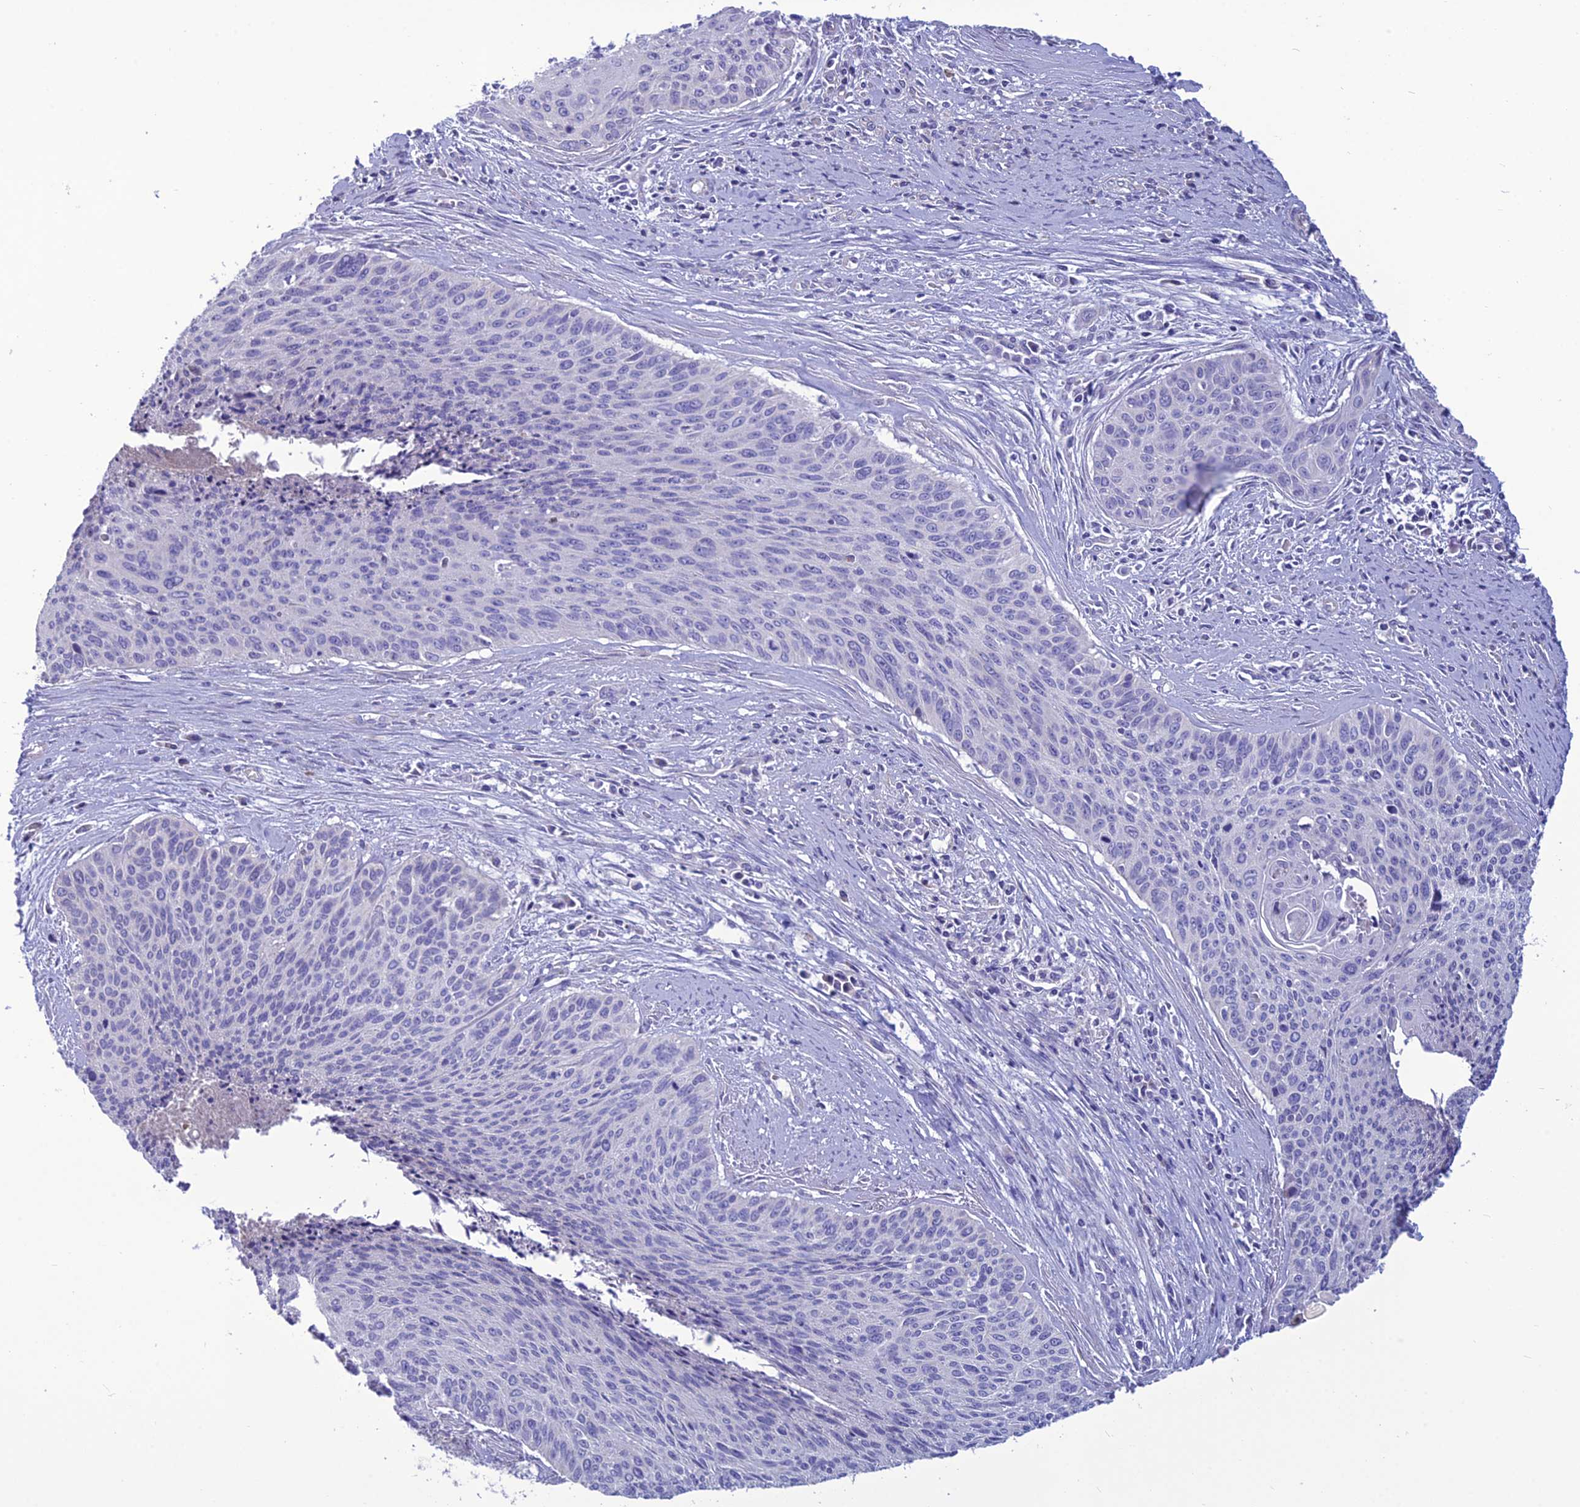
{"staining": {"intensity": "negative", "quantity": "none", "location": "none"}, "tissue": "cervical cancer", "cell_type": "Tumor cells", "image_type": "cancer", "snomed": [{"axis": "morphology", "description": "Squamous cell carcinoma, NOS"}, {"axis": "topography", "description": "Cervix"}], "caption": "IHC photomicrograph of human cervical cancer stained for a protein (brown), which exhibits no expression in tumor cells.", "gene": "BHMT2", "patient": {"sex": "female", "age": 55}}